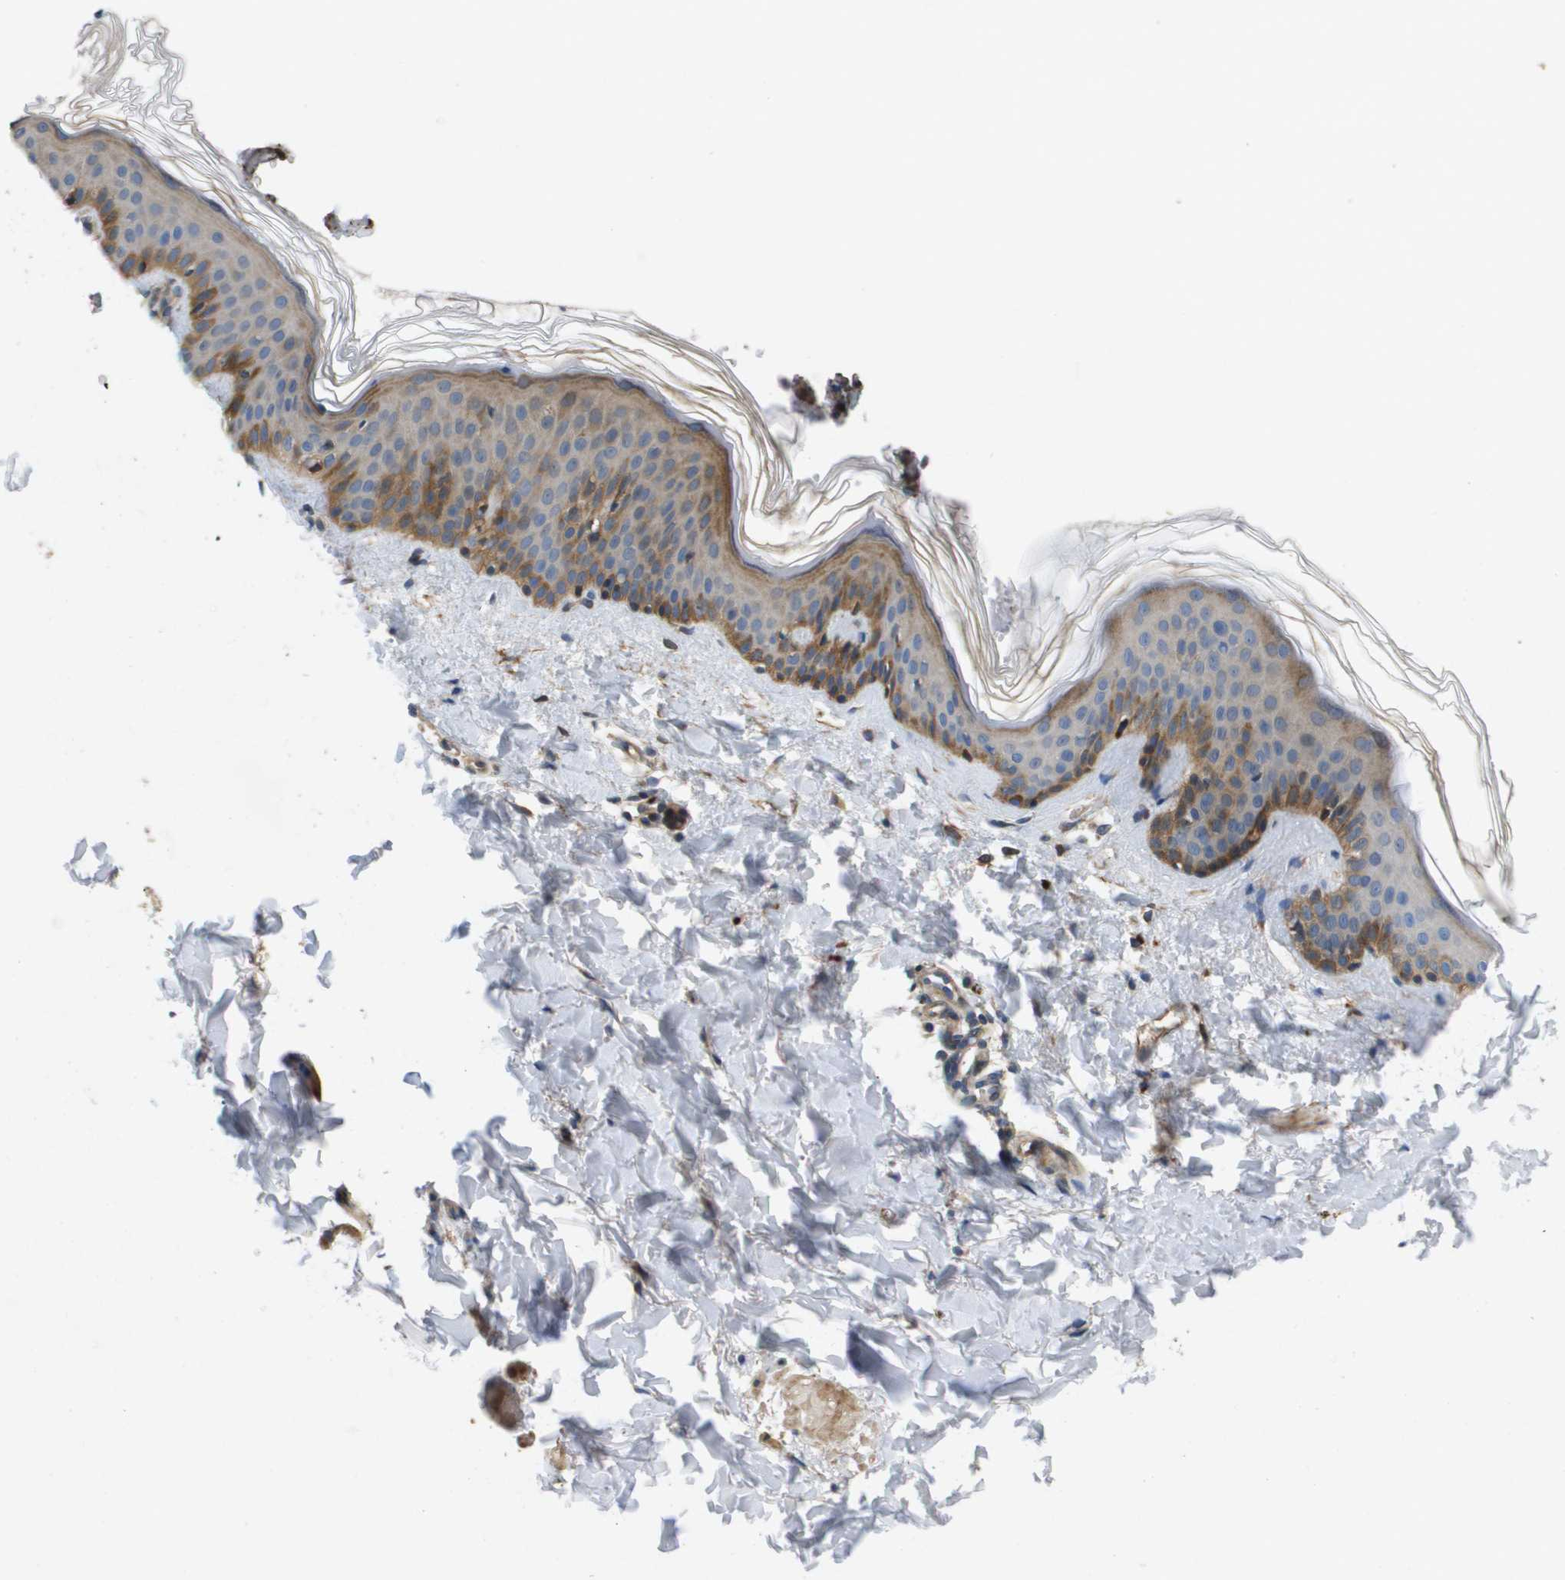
{"staining": {"intensity": "weak", "quantity": ">75%", "location": "cytoplasmic/membranous"}, "tissue": "skin", "cell_type": "Fibroblasts", "image_type": "normal", "snomed": [{"axis": "morphology", "description": "Normal tissue, NOS"}, {"axis": "topography", "description": "Skin"}], "caption": "Immunohistochemical staining of benign human skin demonstrates >75% levels of weak cytoplasmic/membranous protein staining in approximately >75% of fibroblasts.", "gene": "ENTPD2", "patient": {"sex": "male", "age": 40}}